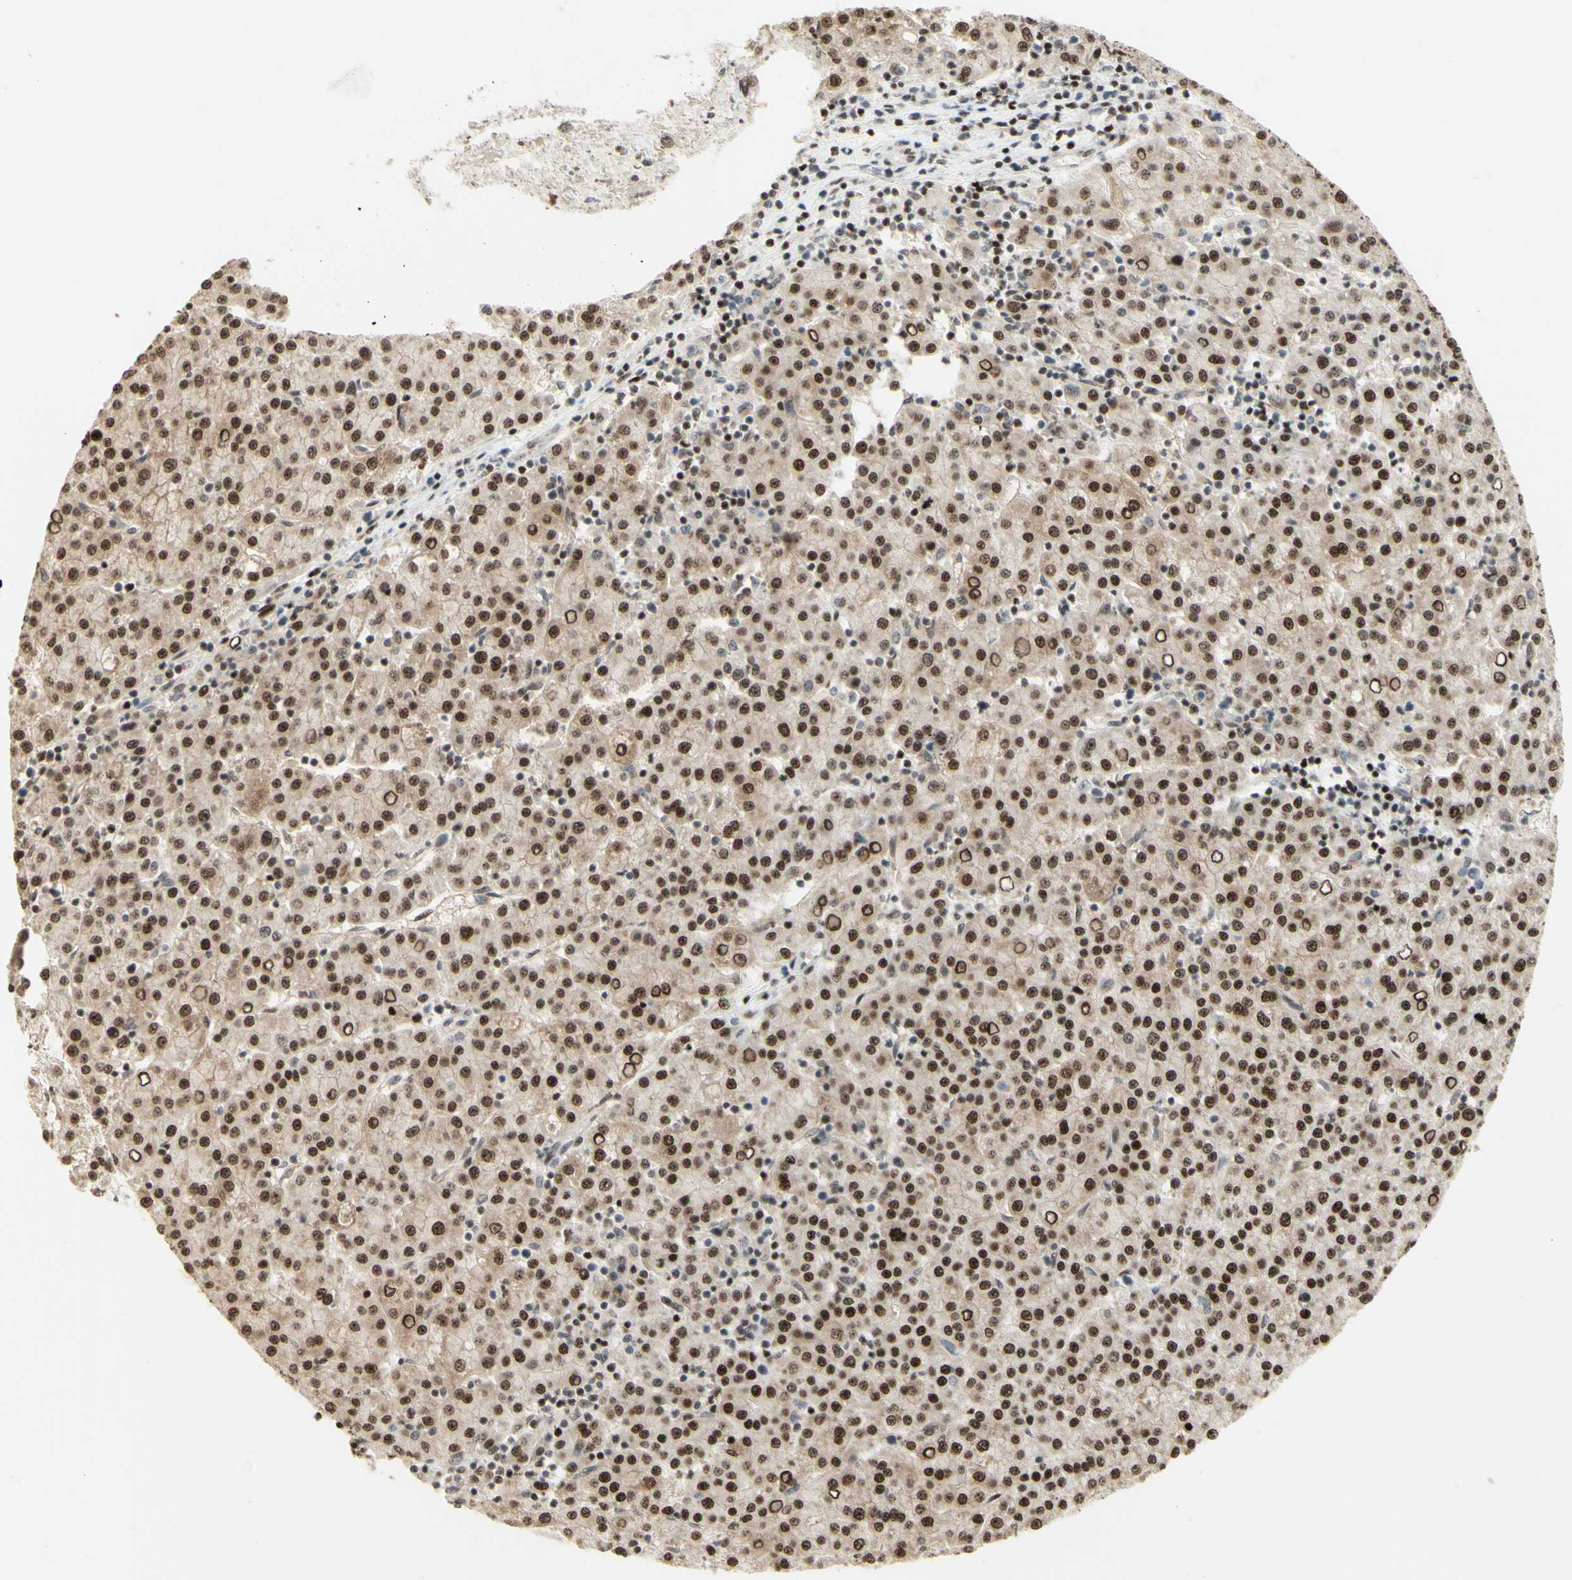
{"staining": {"intensity": "strong", "quantity": ">75%", "location": "cytoplasmic/membranous,nuclear"}, "tissue": "liver cancer", "cell_type": "Tumor cells", "image_type": "cancer", "snomed": [{"axis": "morphology", "description": "Carcinoma, Hepatocellular, NOS"}, {"axis": "topography", "description": "Liver"}], "caption": "Human hepatocellular carcinoma (liver) stained with a protein marker reveals strong staining in tumor cells.", "gene": "CDKL5", "patient": {"sex": "female", "age": 58}}